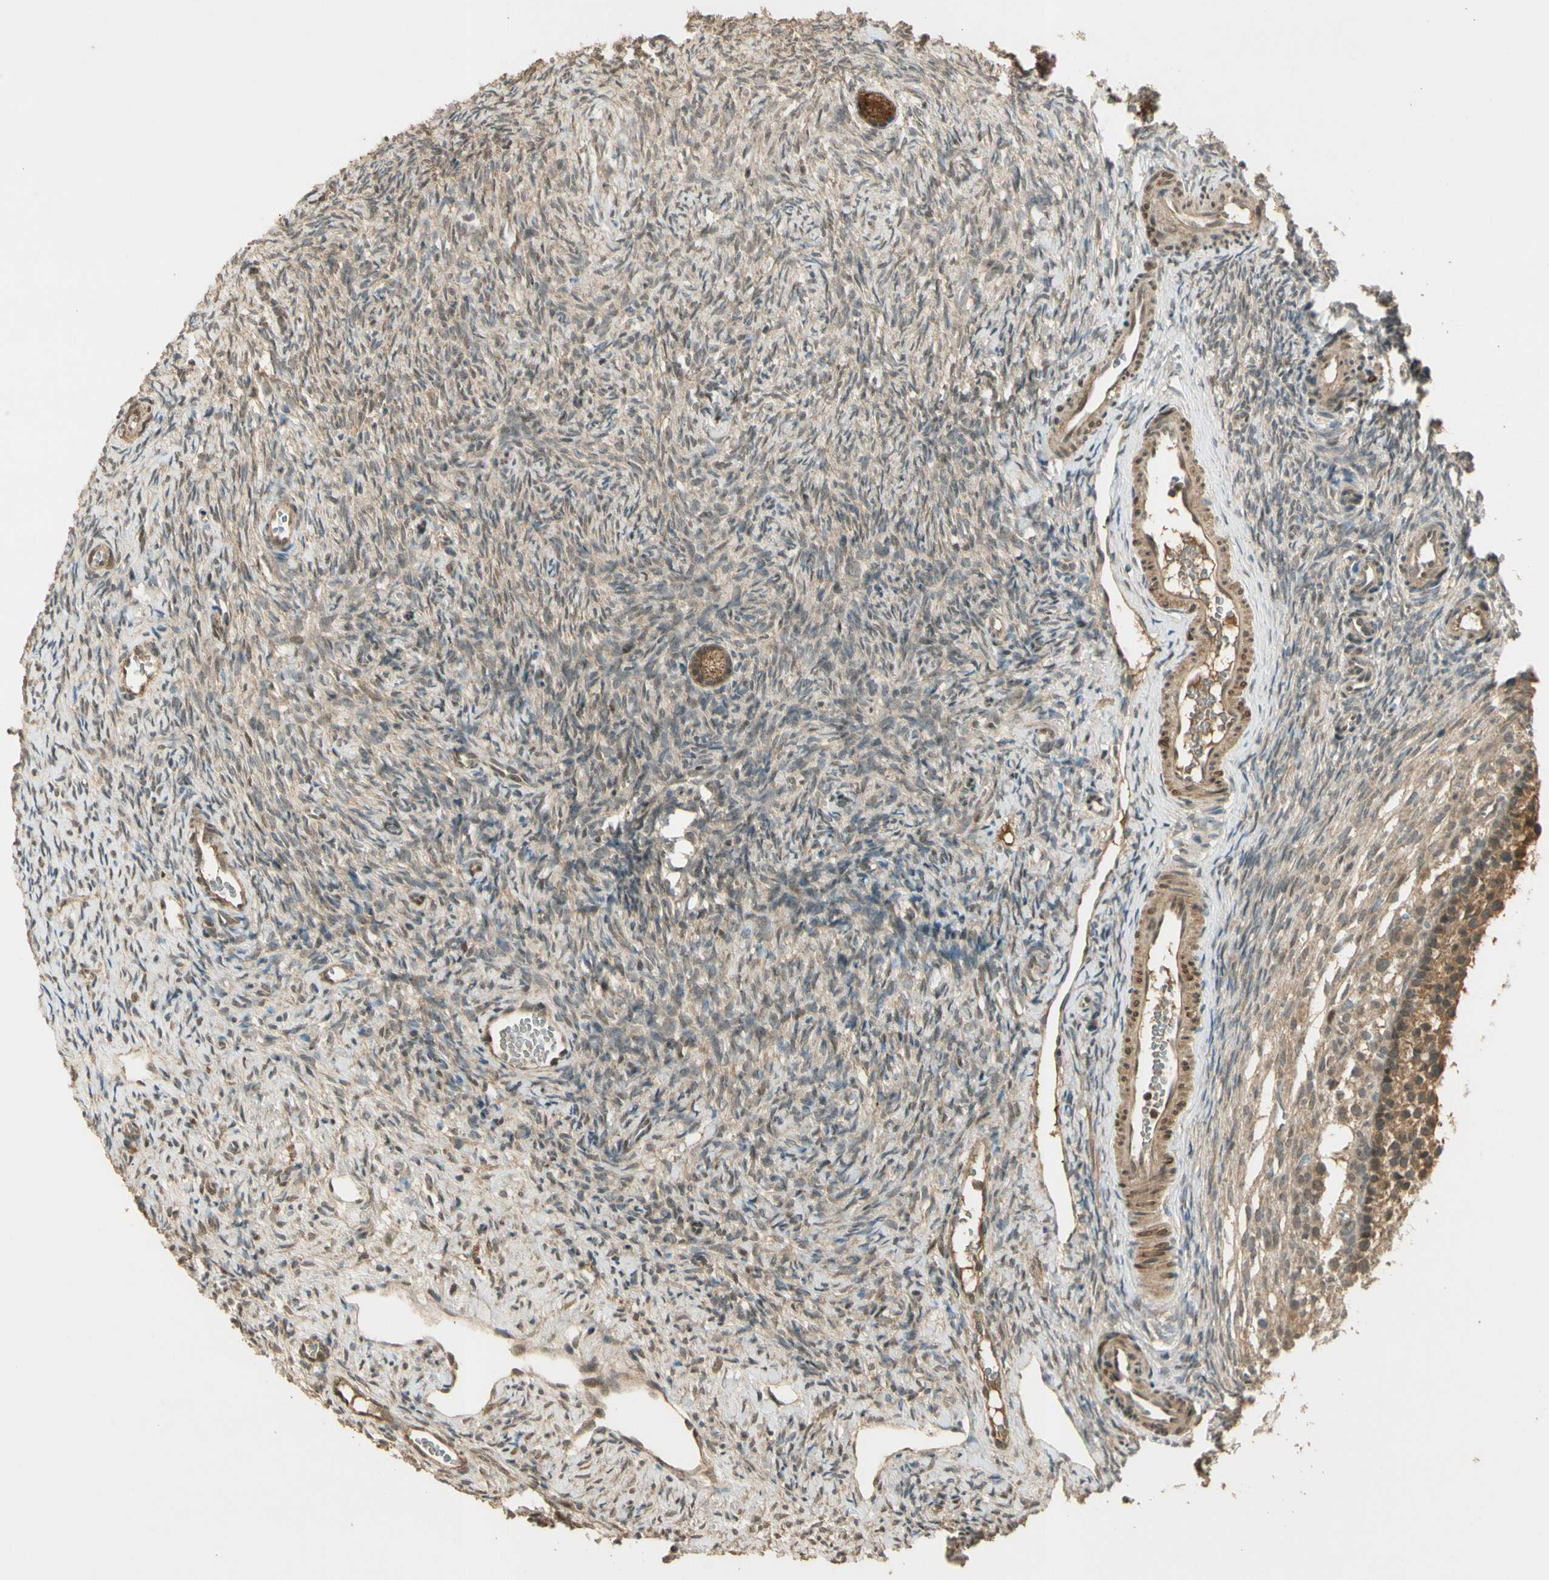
{"staining": {"intensity": "moderate", "quantity": ">75%", "location": "cytoplasmic/membranous"}, "tissue": "ovary", "cell_type": "Follicle cells", "image_type": "normal", "snomed": [{"axis": "morphology", "description": "Normal tissue, NOS"}, {"axis": "topography", "description": "Ovary"}], "caption": "Brown immunohistochemical staining in normal ovary shows moderate cytoplasmic/membranous positivity in approximately >75% of follicle cells.", "gene": "GMEB2", "patient": {"sex": "female", "age": 35}}